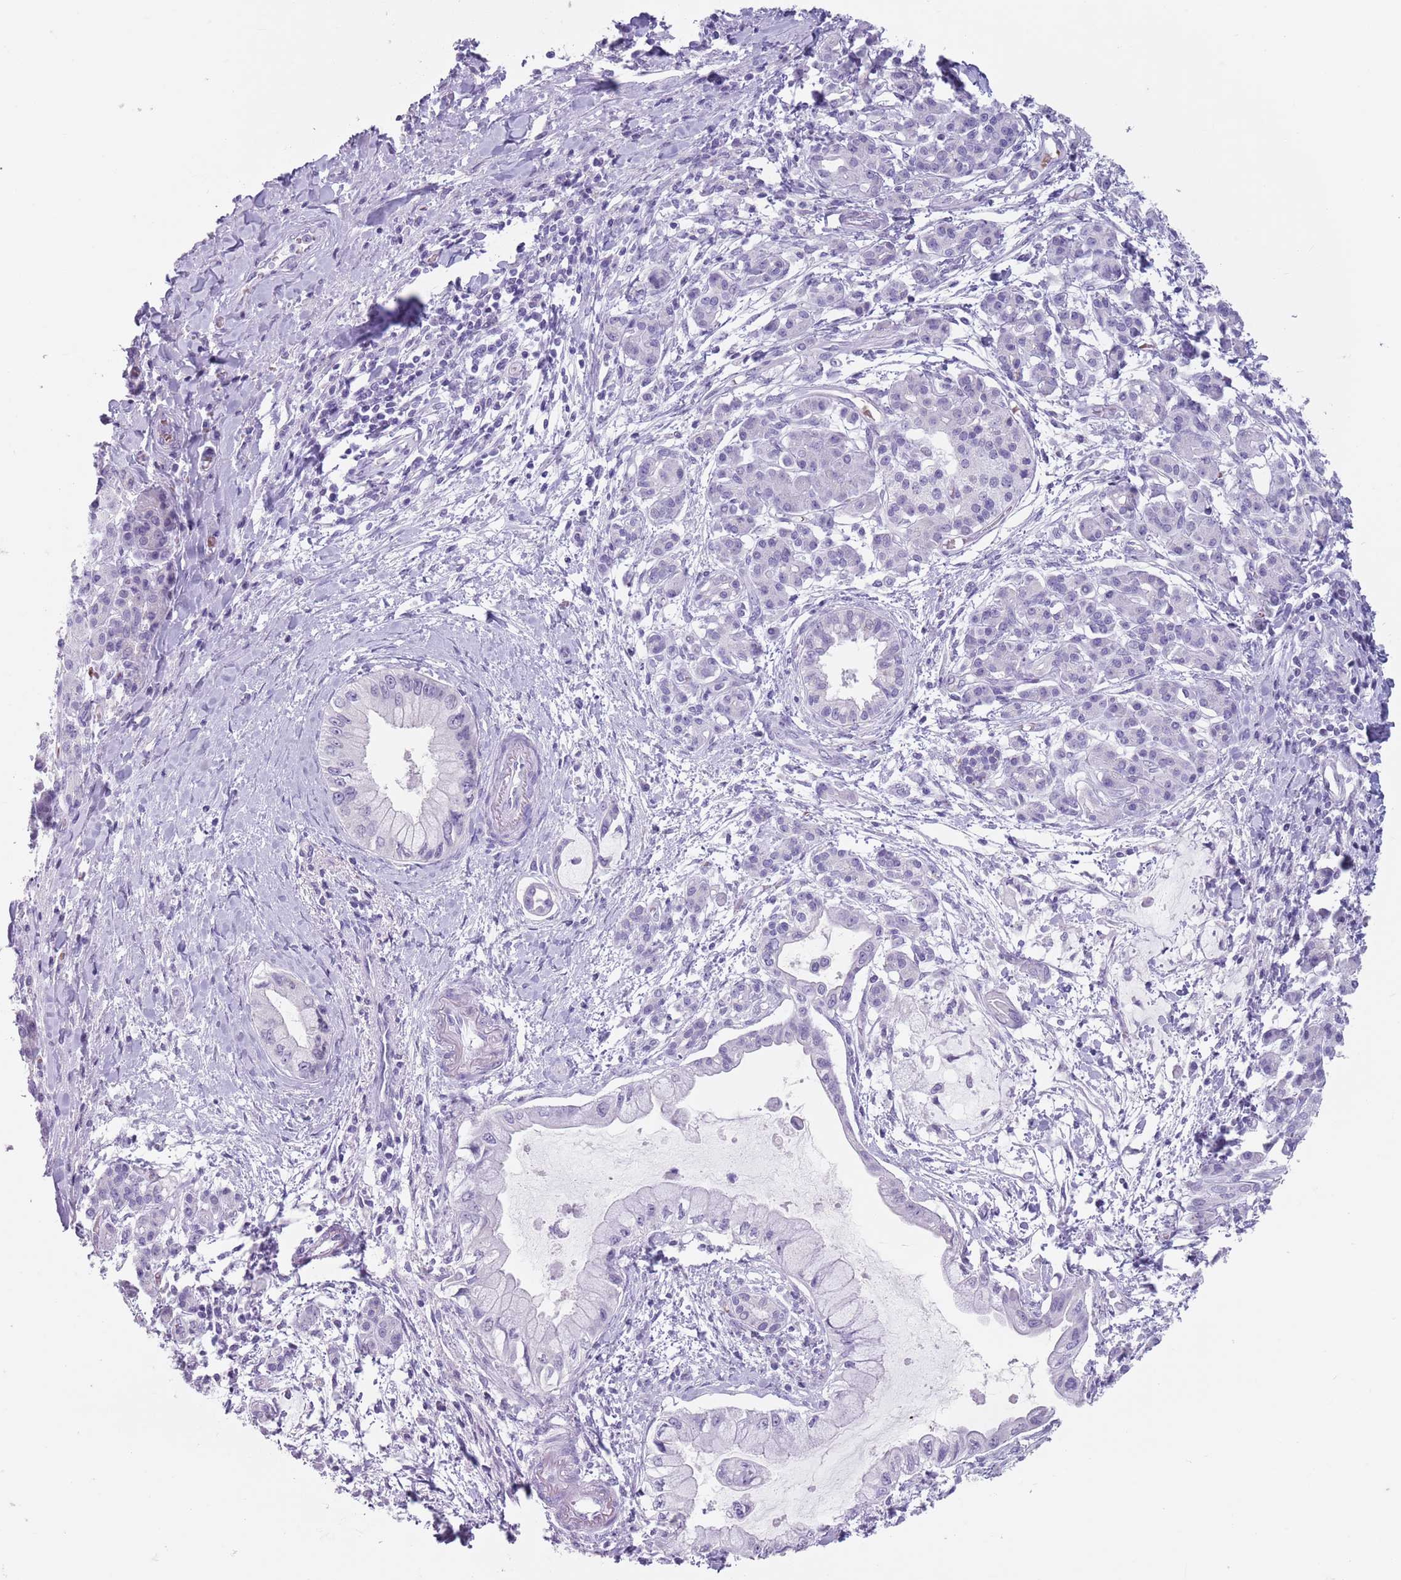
{"staining": {"intensity": "negative", "quantity": "none", "location": "none"}, "tissue": "pancreatic cancer", "cell_type": "Tumor cells", "image_type": "cancer", "snomed": [{"axis": "morphology", "description": "Adenocarcinoma, NOS"}, {"axis": "topography", "description": "Pancreas"}], "caption": "Pancreatic cancer (adenocarcinoma) was stained to show a protein in brown. There is no significant positivity in tumor cells.", "gene": "SPESP1", "patient": {"sex": "male", "age": 48}}